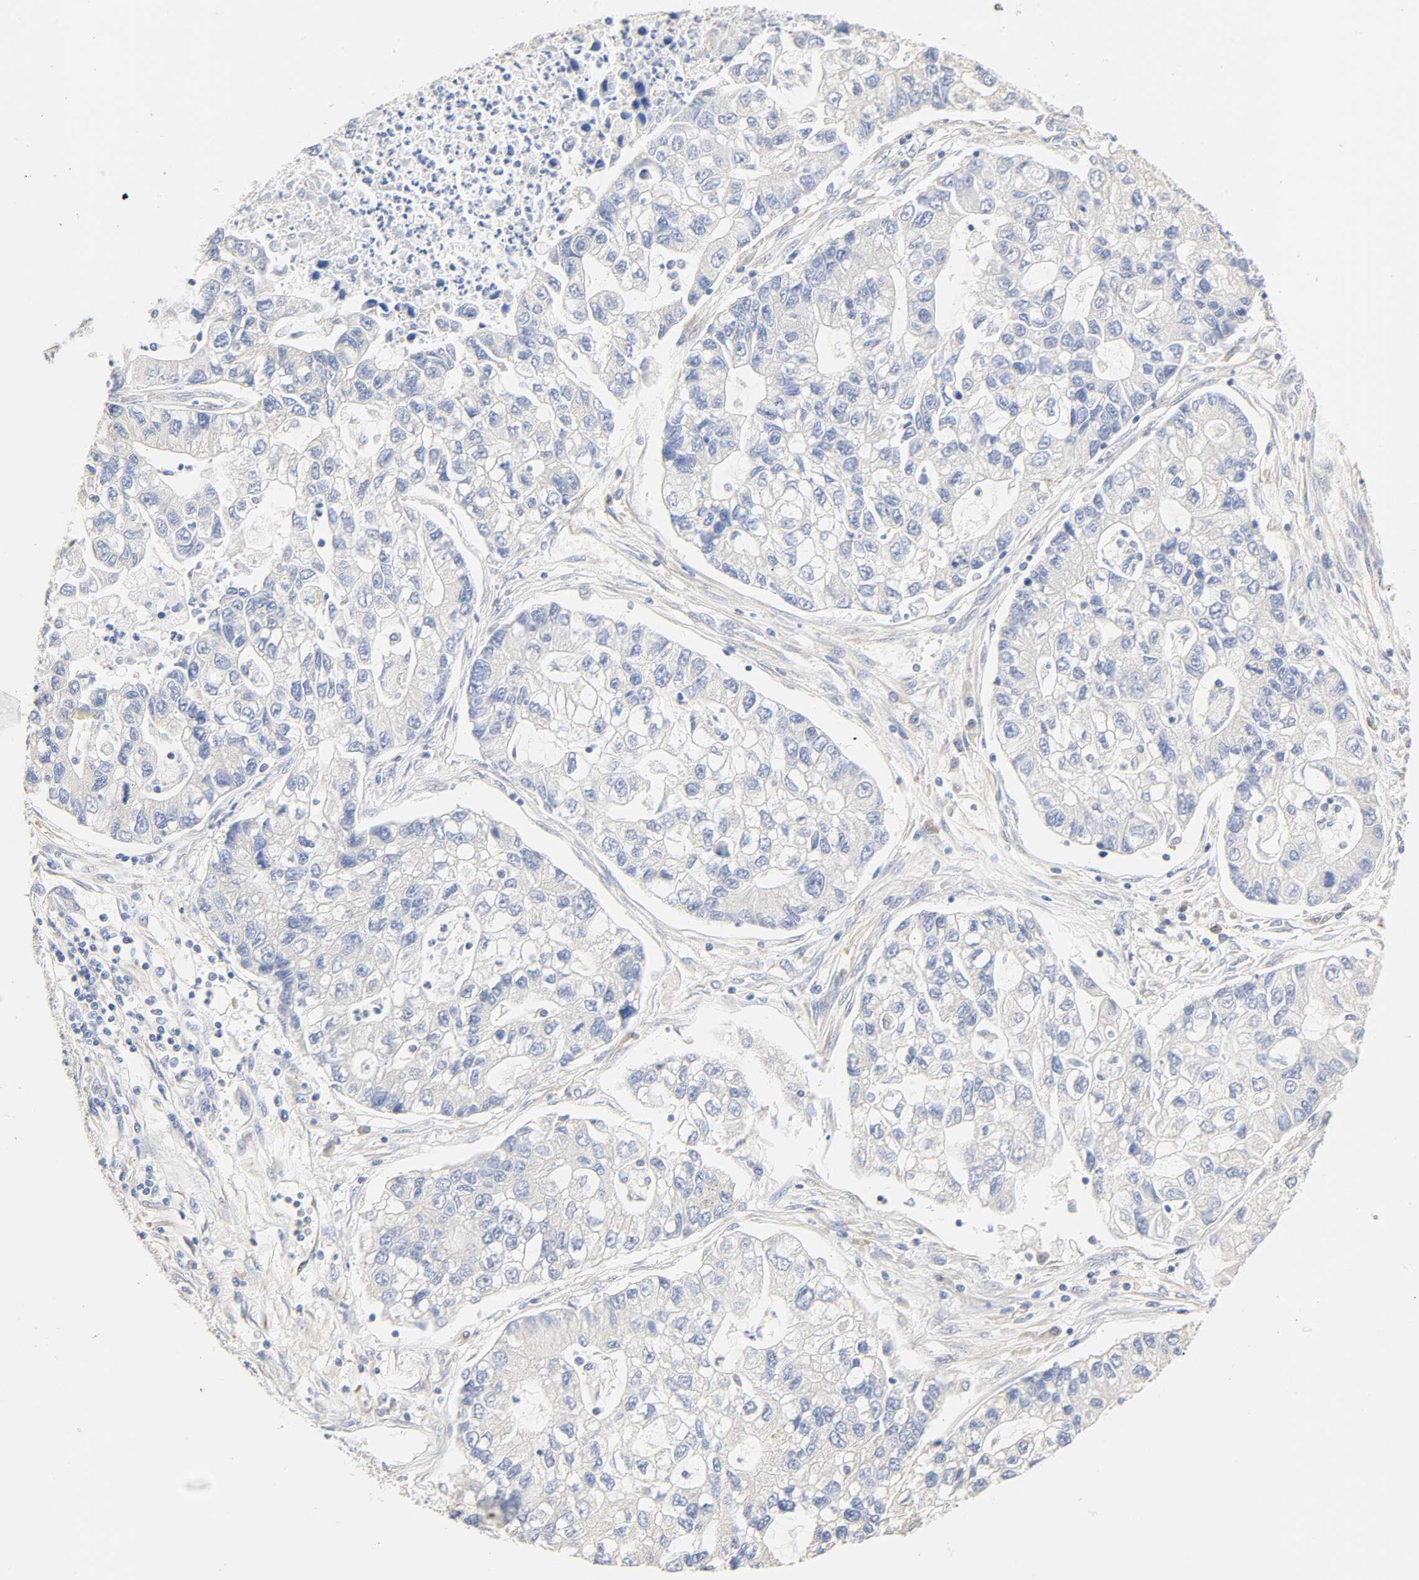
{"staining": {"intensity": "negative", "quantity": "none", "location": "none"}, "tissue": "lung cancer", "cell_type": "Tumor cells", "image_type": "cancer", "snomed": [{"axis": "morphology", "description": "Adenocarcinoma, NOS"}, {"axis": "topography", "description": "Lung"}], "caption": "The photomicrograph demonstrates no staining of tumor cells in lung cancer.", "gene": "BORCS8-MEF2B", "patient": {"sex": "female", "age": 51}}